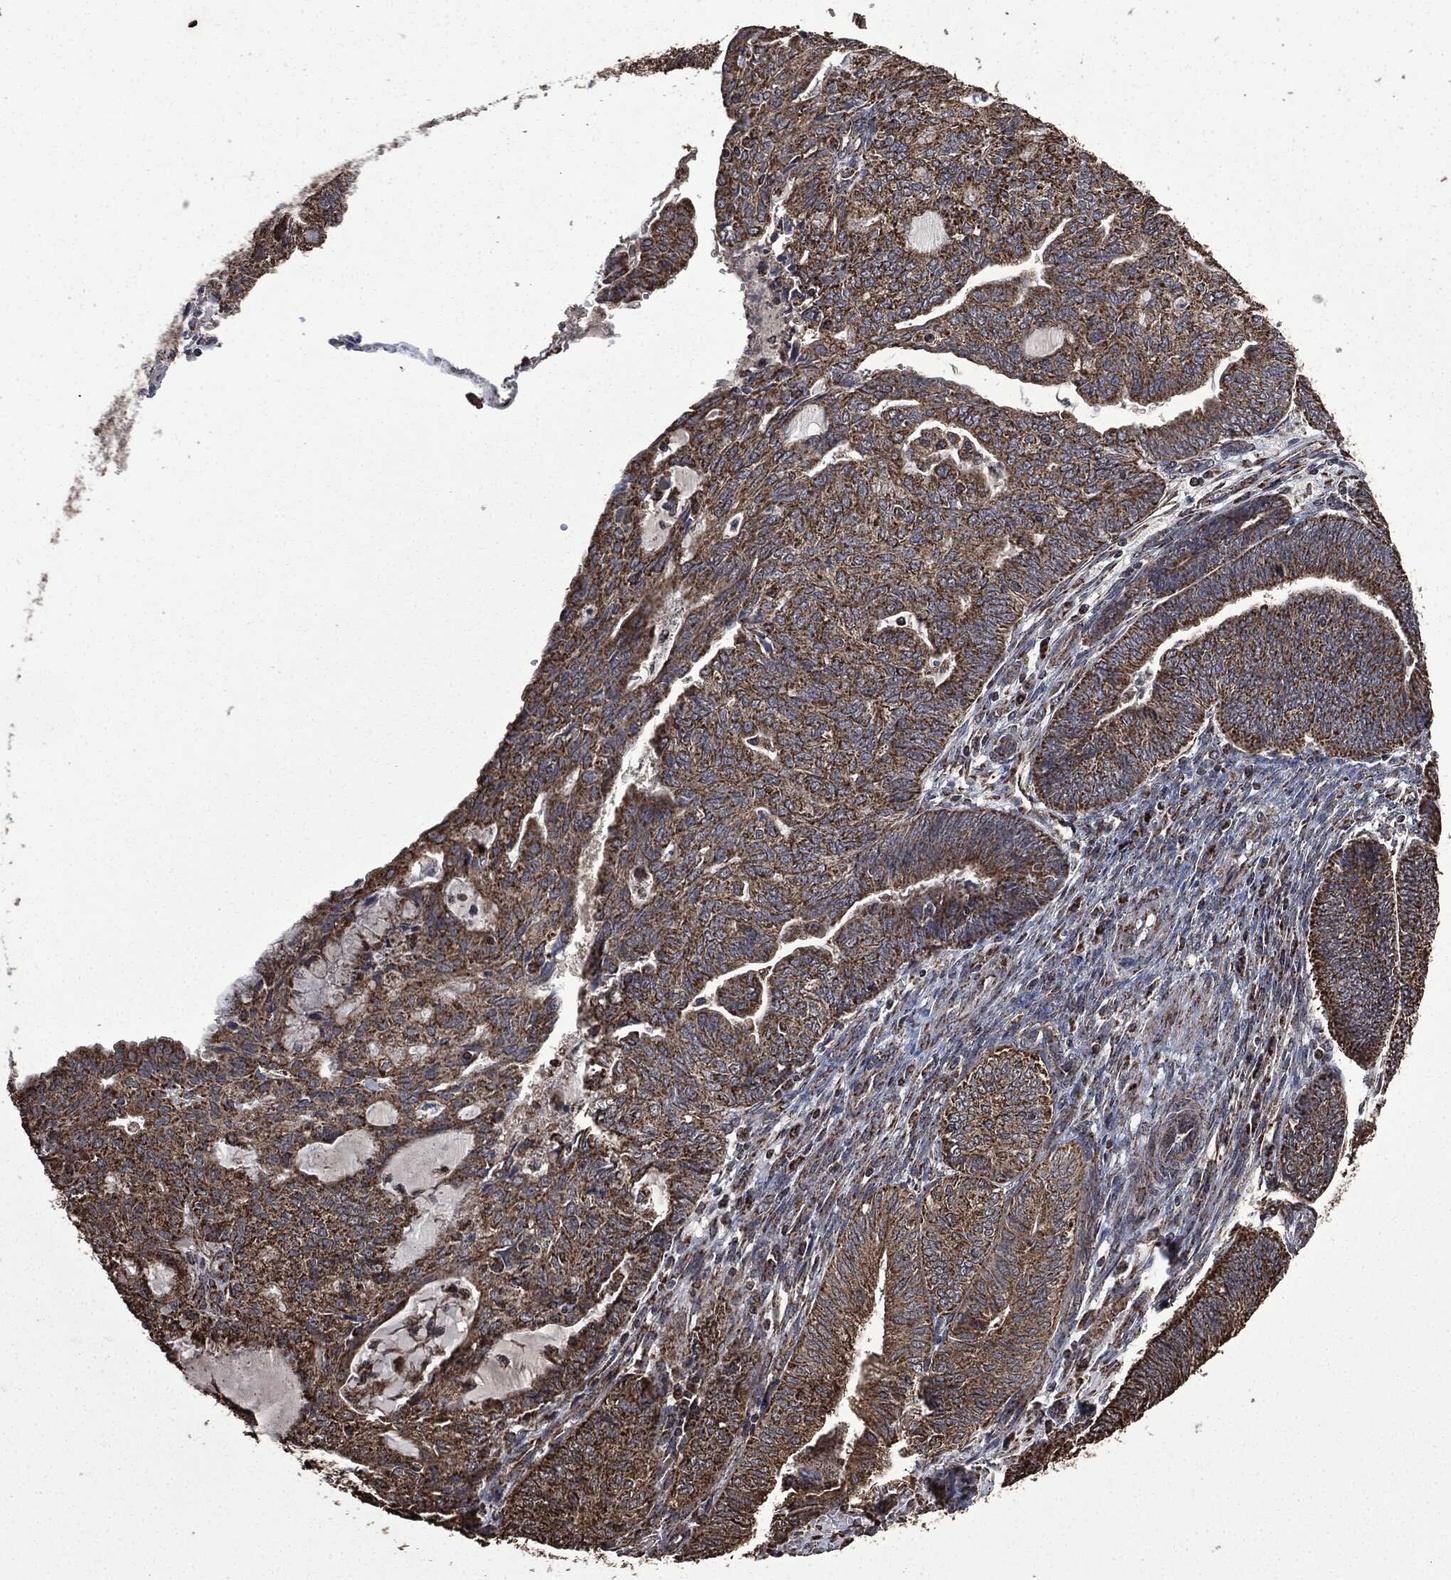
{"staining": {"intensity": "strong", "quantity": ">75%", "location": "cytoplasmic/membranous"}, "tissue": "endometrial cancer", "cell_type": "Tumor cells", "image_type": "cancer", "snomed": [{"axis": "morphology", "description": "Adenocarcinoma, NOS"}, {"axis": "topography", "description": "Endometrium"}], "caption": "Brown immunohistochemical staining in human endometrial cancer (adenocarcinoma) exhibits strong cytoplasmic/membranous expression in about >75% of tumor cells.", "gene": "LIG3", "patient": {"sex": "female", "age": 82}}